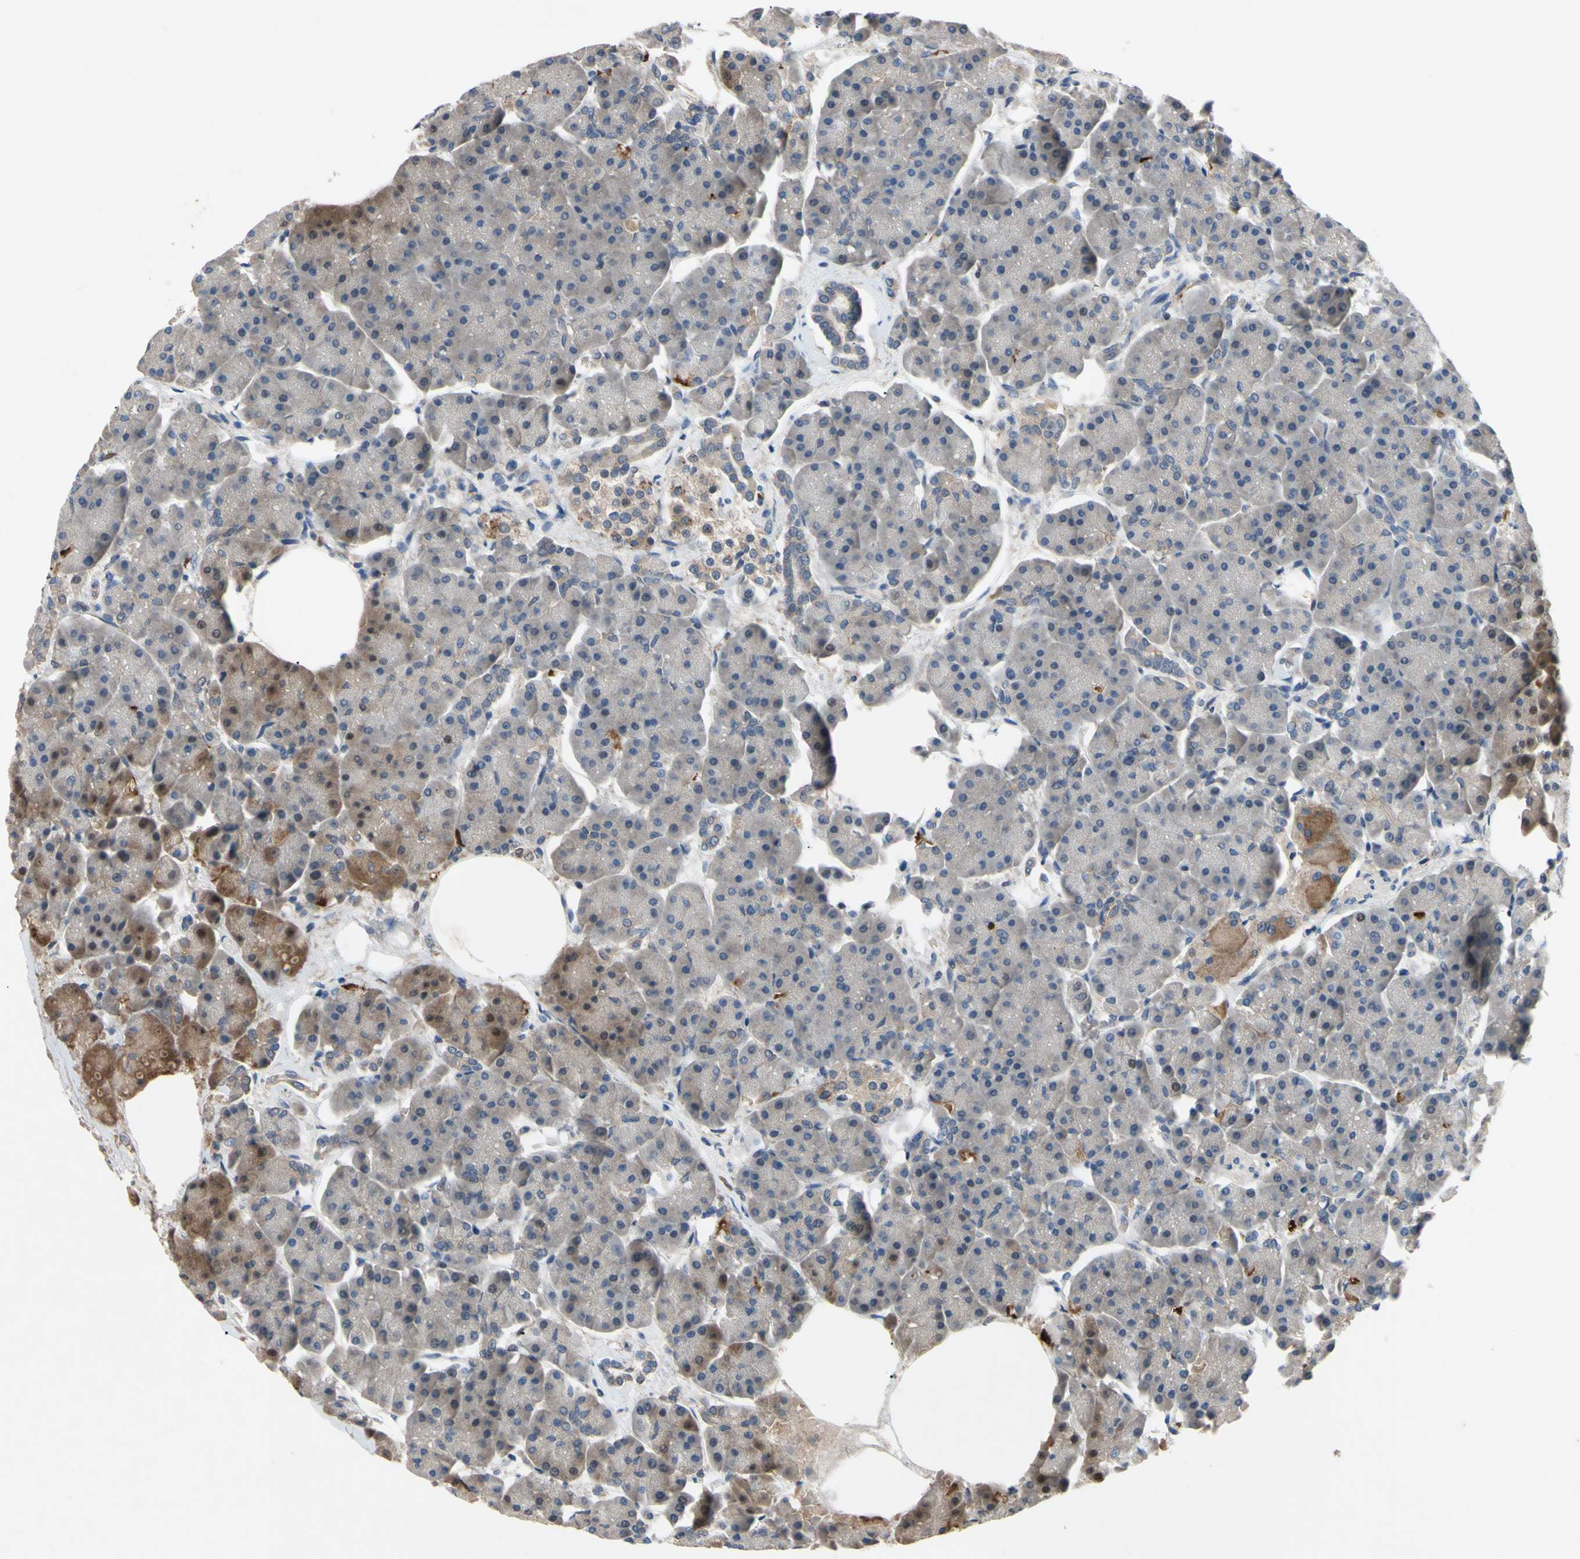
{"staining": {"intensity": "strong", "quantity": "<25%", "location": "cytoplasmic/membranous"}, "tissue": "pancreas", "cell_type": "Exocrine glandular cells", "image_type": "normal", "snomed": [{"axis": "morphology", "description": "Normal tissue, NOS"}, {"axis": "topography", "description": "Pancreas"}], "caption": "Immunohistochemical staining of unremarkable human pancreas demonstrates medium levels of strong cytoplasmic/membranous expression in about <25% of exocrine glandular cells.", "gene": "HILPDA", "patient": {"sex": "female", "age": 70}}